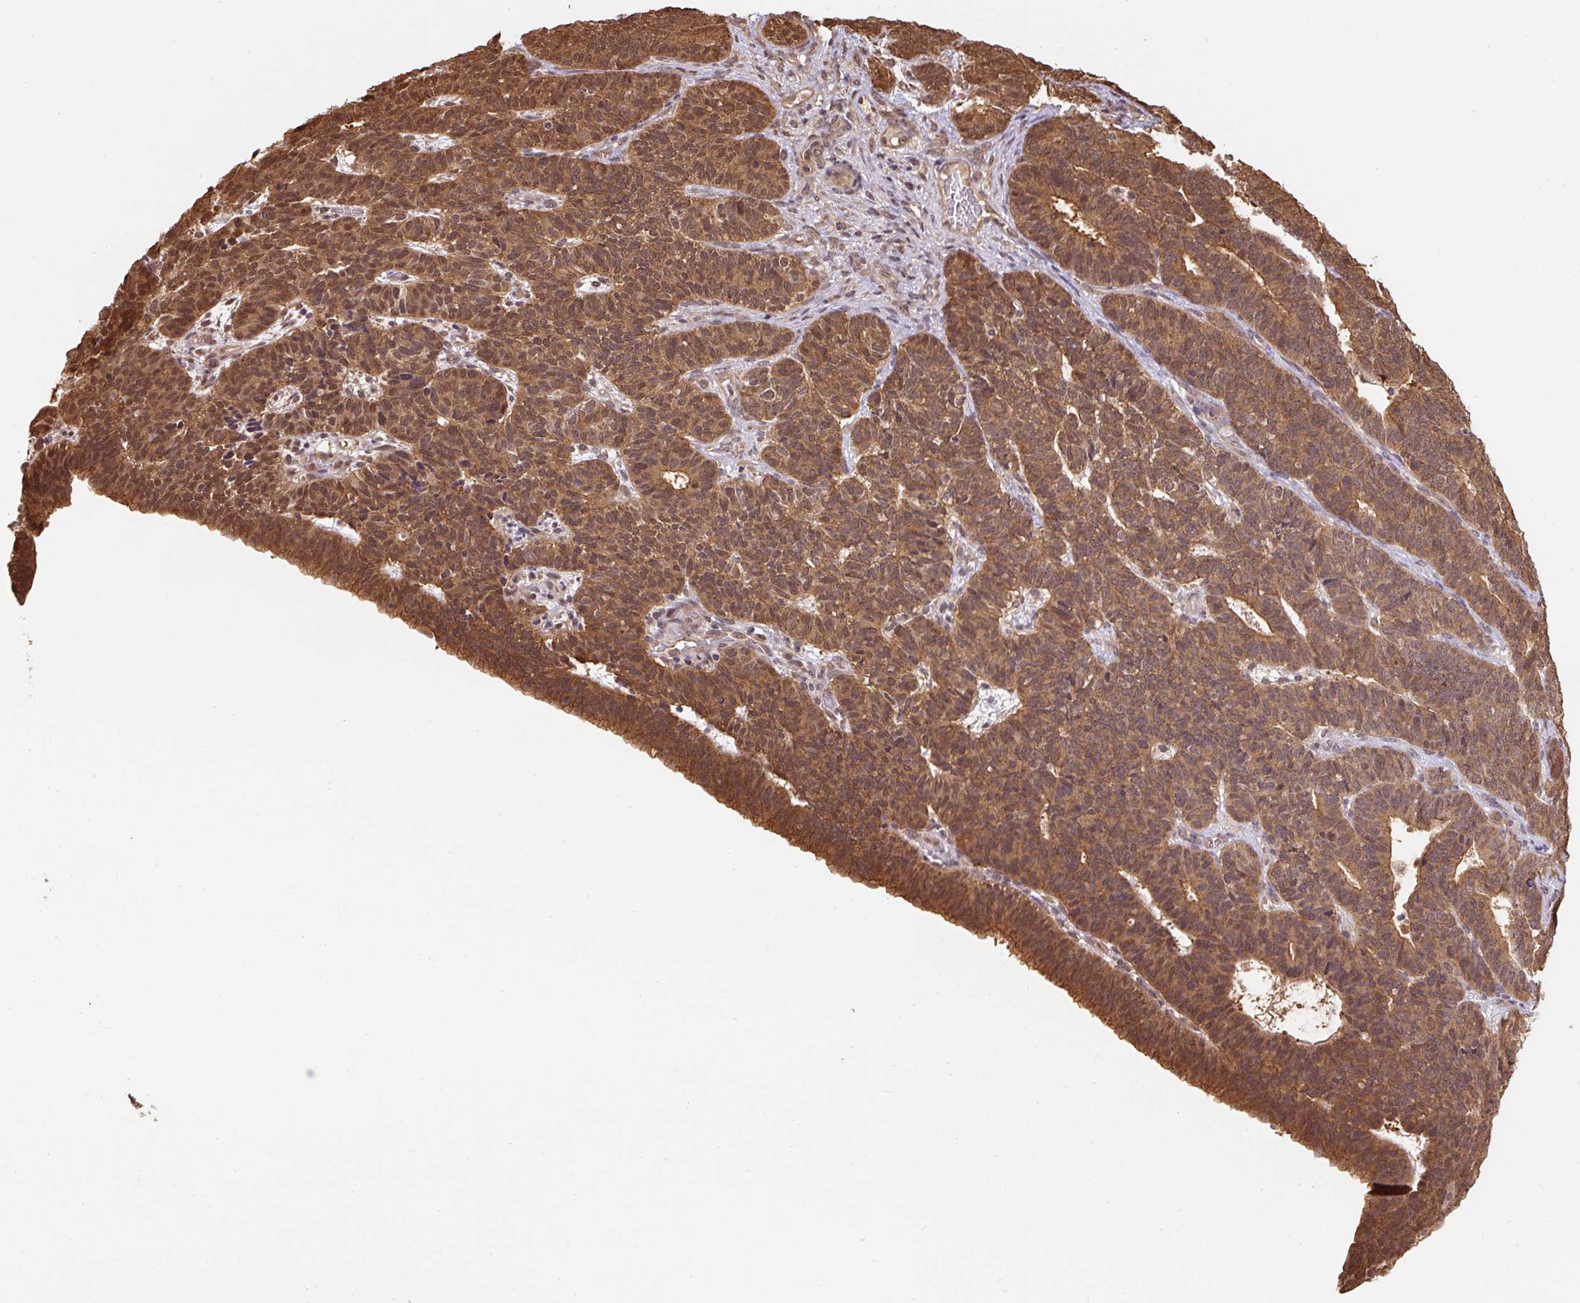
{"staining": {"intensity": "moderate", "quantity": ">75%", "location": "cytoplasmic/membranous,nuclear"}, "tissue": "endometrial cancer", "cell_type": "Tumor cells", "image_type": "cancer", "snomed": [{"axis": "morphology", "description": "Adenocarcinoma, NOS"}, {"axis": "topography", "description": "Endometrium"}], "caption": "Endometrial cancer (adenocarcinoma) was stained to show a protein in brown. There is medium levels of moderate cytoplasmic/membranous and nuclear expression in about >75% of tumor cells.", "gene": "ST13", "patient": {"sex": "female", "age": 70}}